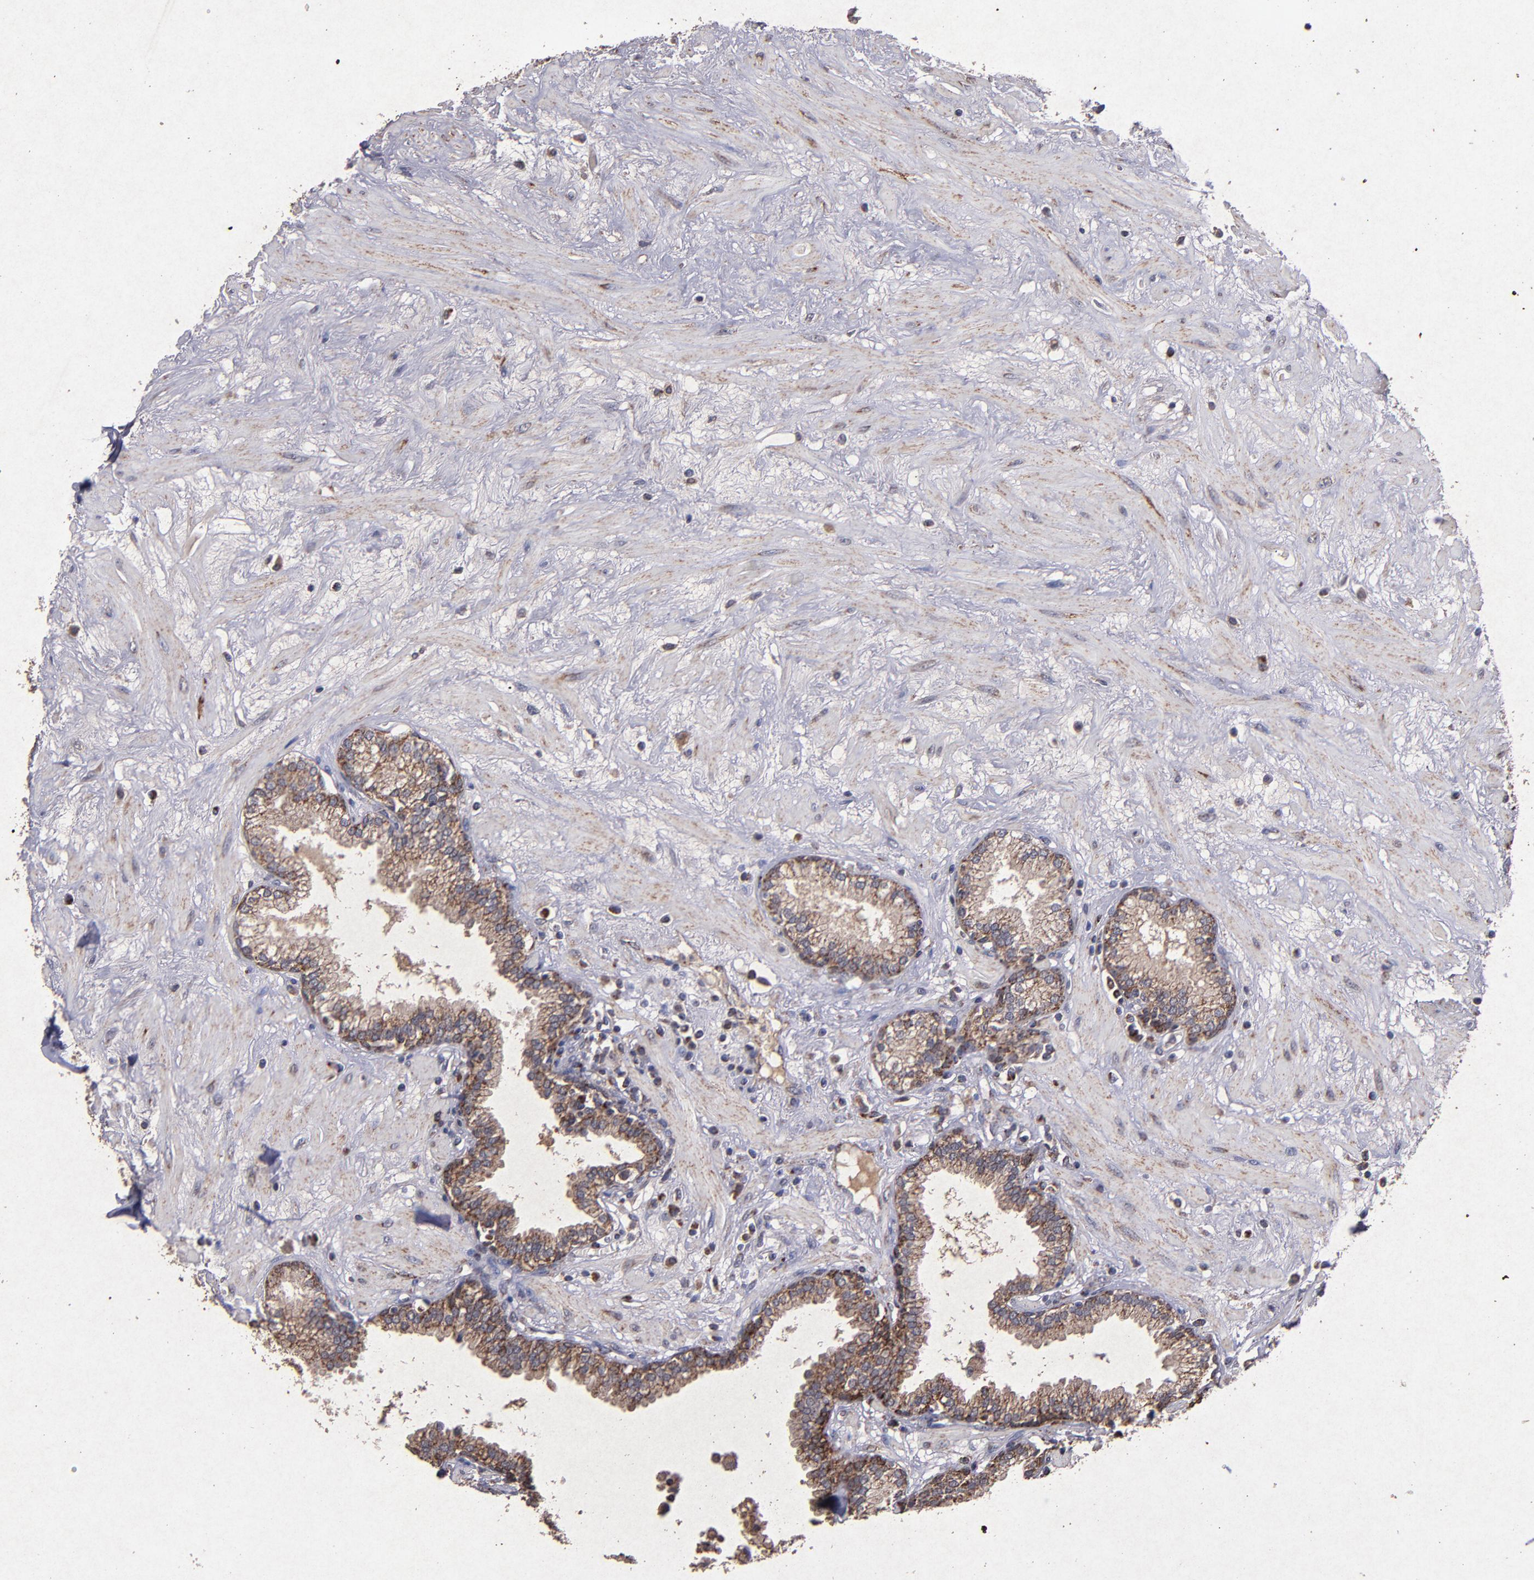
{"staining": {"intensity": "moderate", "quantity": ">75%", "location": "cytoplasmic/membranous"}, "tissue": "prostate", "cell_type": "Glandular cells", "image_type": "normal", "snomed": [{"axis": "morphology", "description": "Normal tissue, NOS"}, {"axis": "topography", "description": "Prostate"}], "caption": "Immunohistochemical staining of benign prostate demonstrates >75% levels of moderate cytoplasmic/membranous protein staining in approximately >75% of glandular cells.", "gene": "TIMM9", "patient": {"sex": "male", "age": 64}}